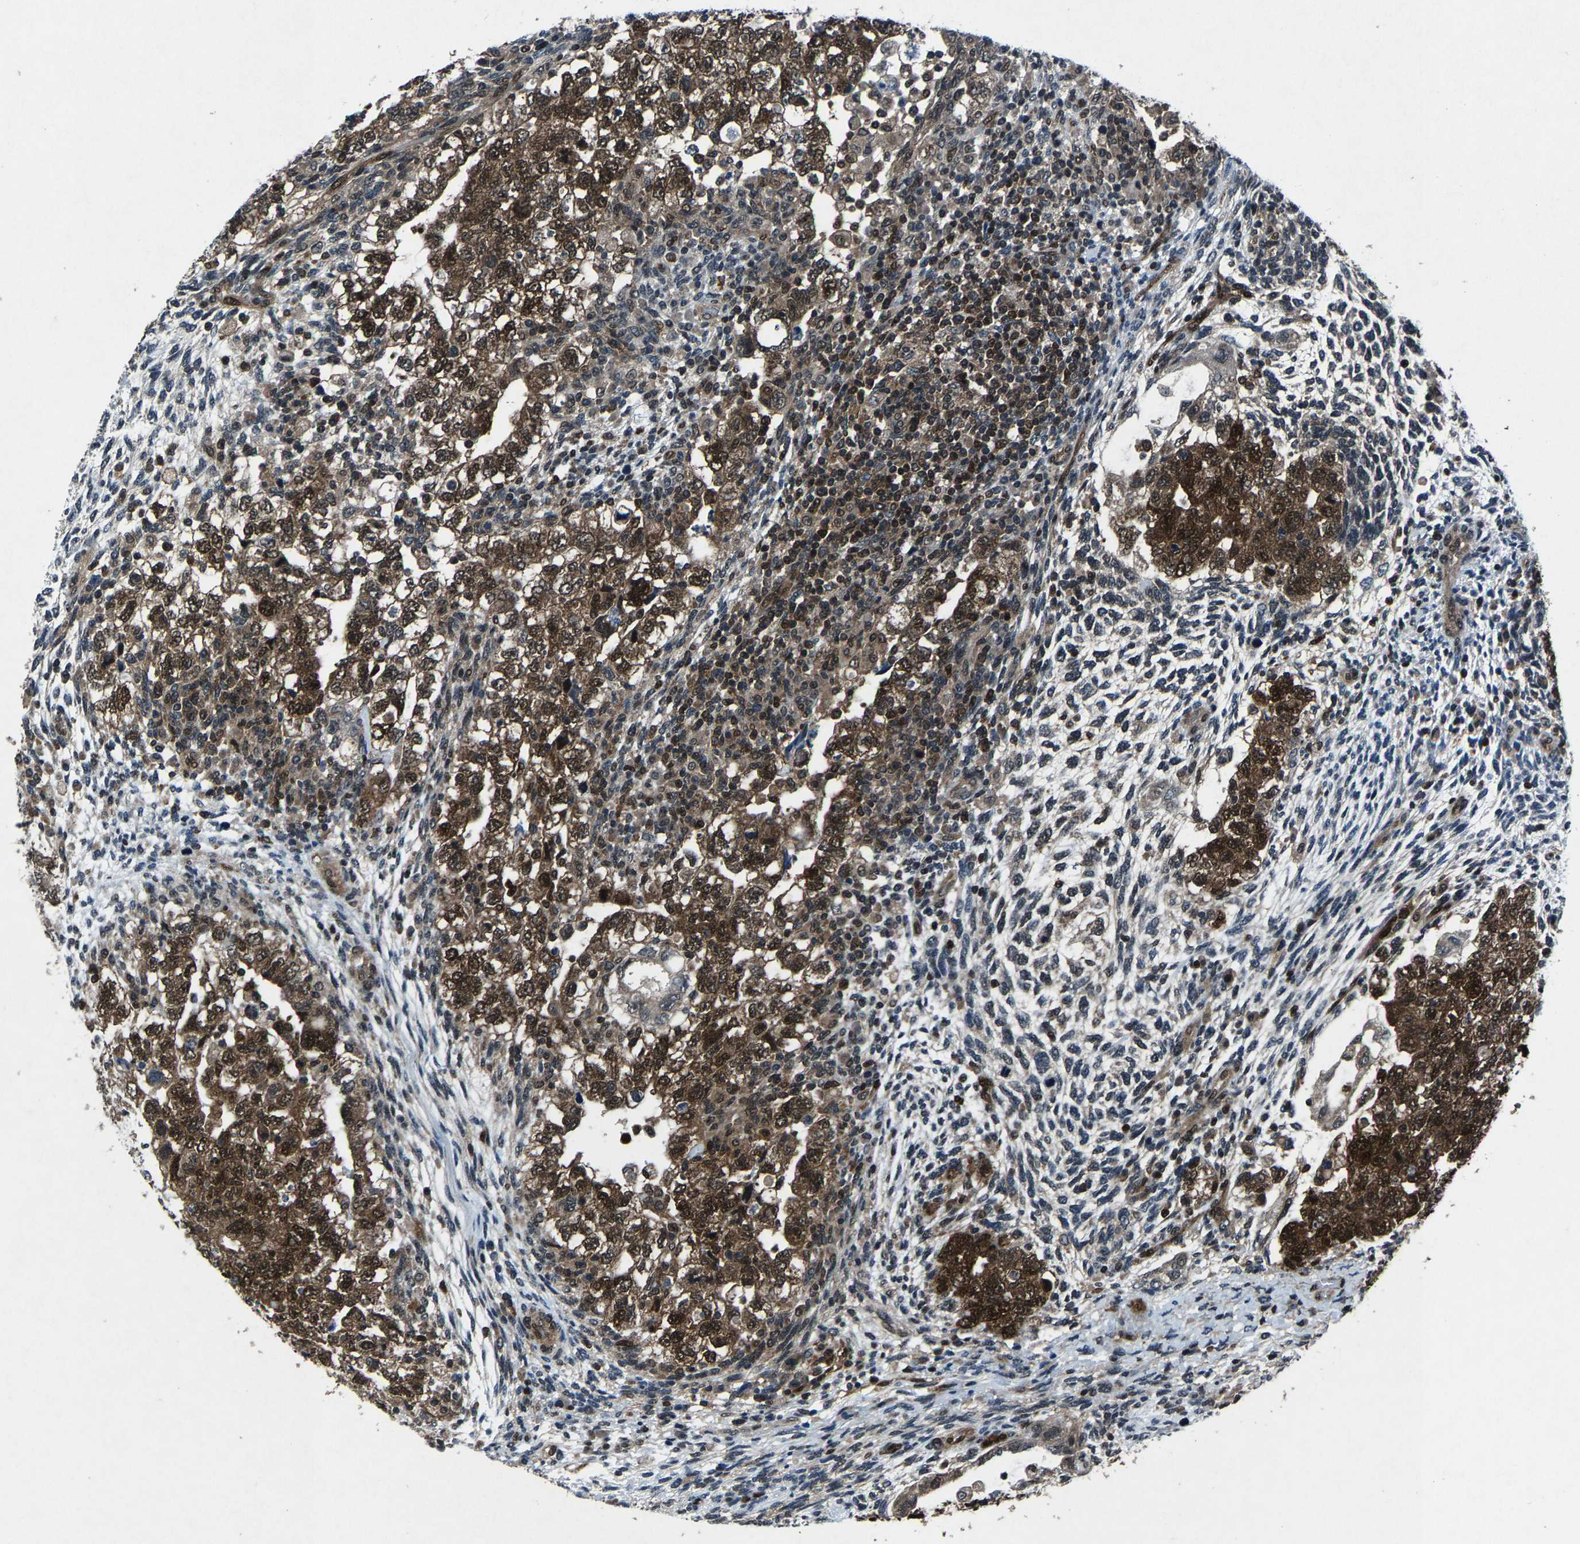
{"staining": {"intensity": "strong", "quantity": ">75%", "location": "cytoplasmic/membranous,nuclear"}, "tissue": "testis cancer", "cell_type": "Tumor cells", "image_type": "cancer", "snomed": [{"axis": "morphology", "description": "Normal tissue, NOS"}, {"axis": "morphology", "description": "Carcinoma, Embryonal, NOS"}, {"axis": "topography", "description": "Testis"}], "caption": "Immunohistochemistry (IHC) histopathology image of neoplastic tissue: testis embryonal carcinoma stained using immunohistochemistry (IHC) shows high levels of strong protein expression localized specifically in the cytoplasmic/membranous and nuclear of tumor cells, appearing as a cytoplasmic/membranous and nuclear brown color.", "gene": "ATXN3", "patient": {"sex": "male", "age": 36}}